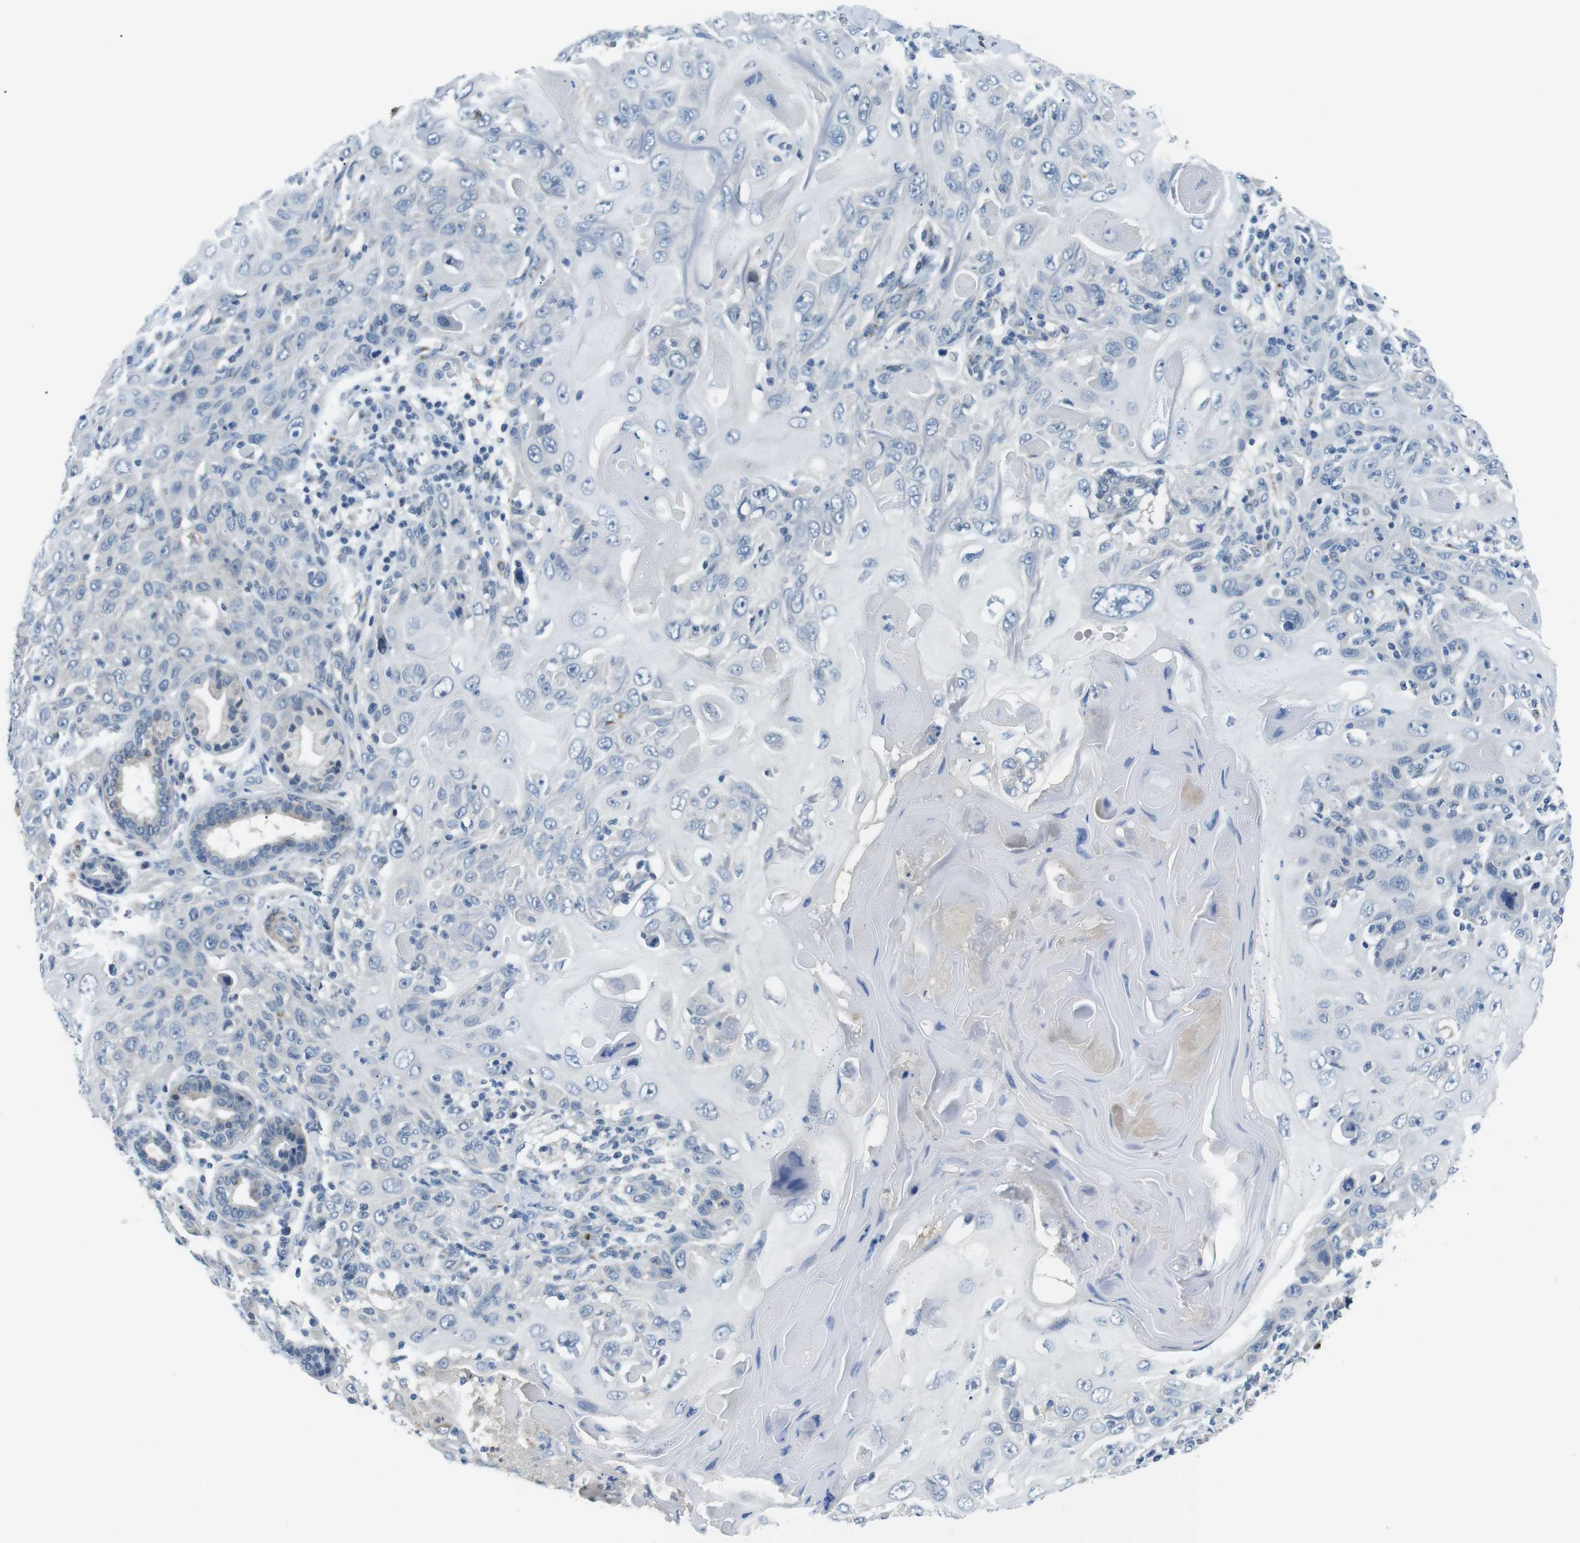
{"staining": {"intensity": "negative", "quantity": "none", "location": "none"}, "tissue": "skin cancer", "cell_type": "Tumor cells", "image_type": "cancer", "snomed": [{"axis": "morphology", "description": "Squamous cell carcinoma, NOS"}, {"axis": "topography", "description": "Skin"}], "caption": "High power microscopy image of an IHC photomicrograph of skin squamous cell carcinoma, revealing no significant positivity in tumor cells.", "gene": "WSCD1", "patient": {"sex": "female", "age": 88}}